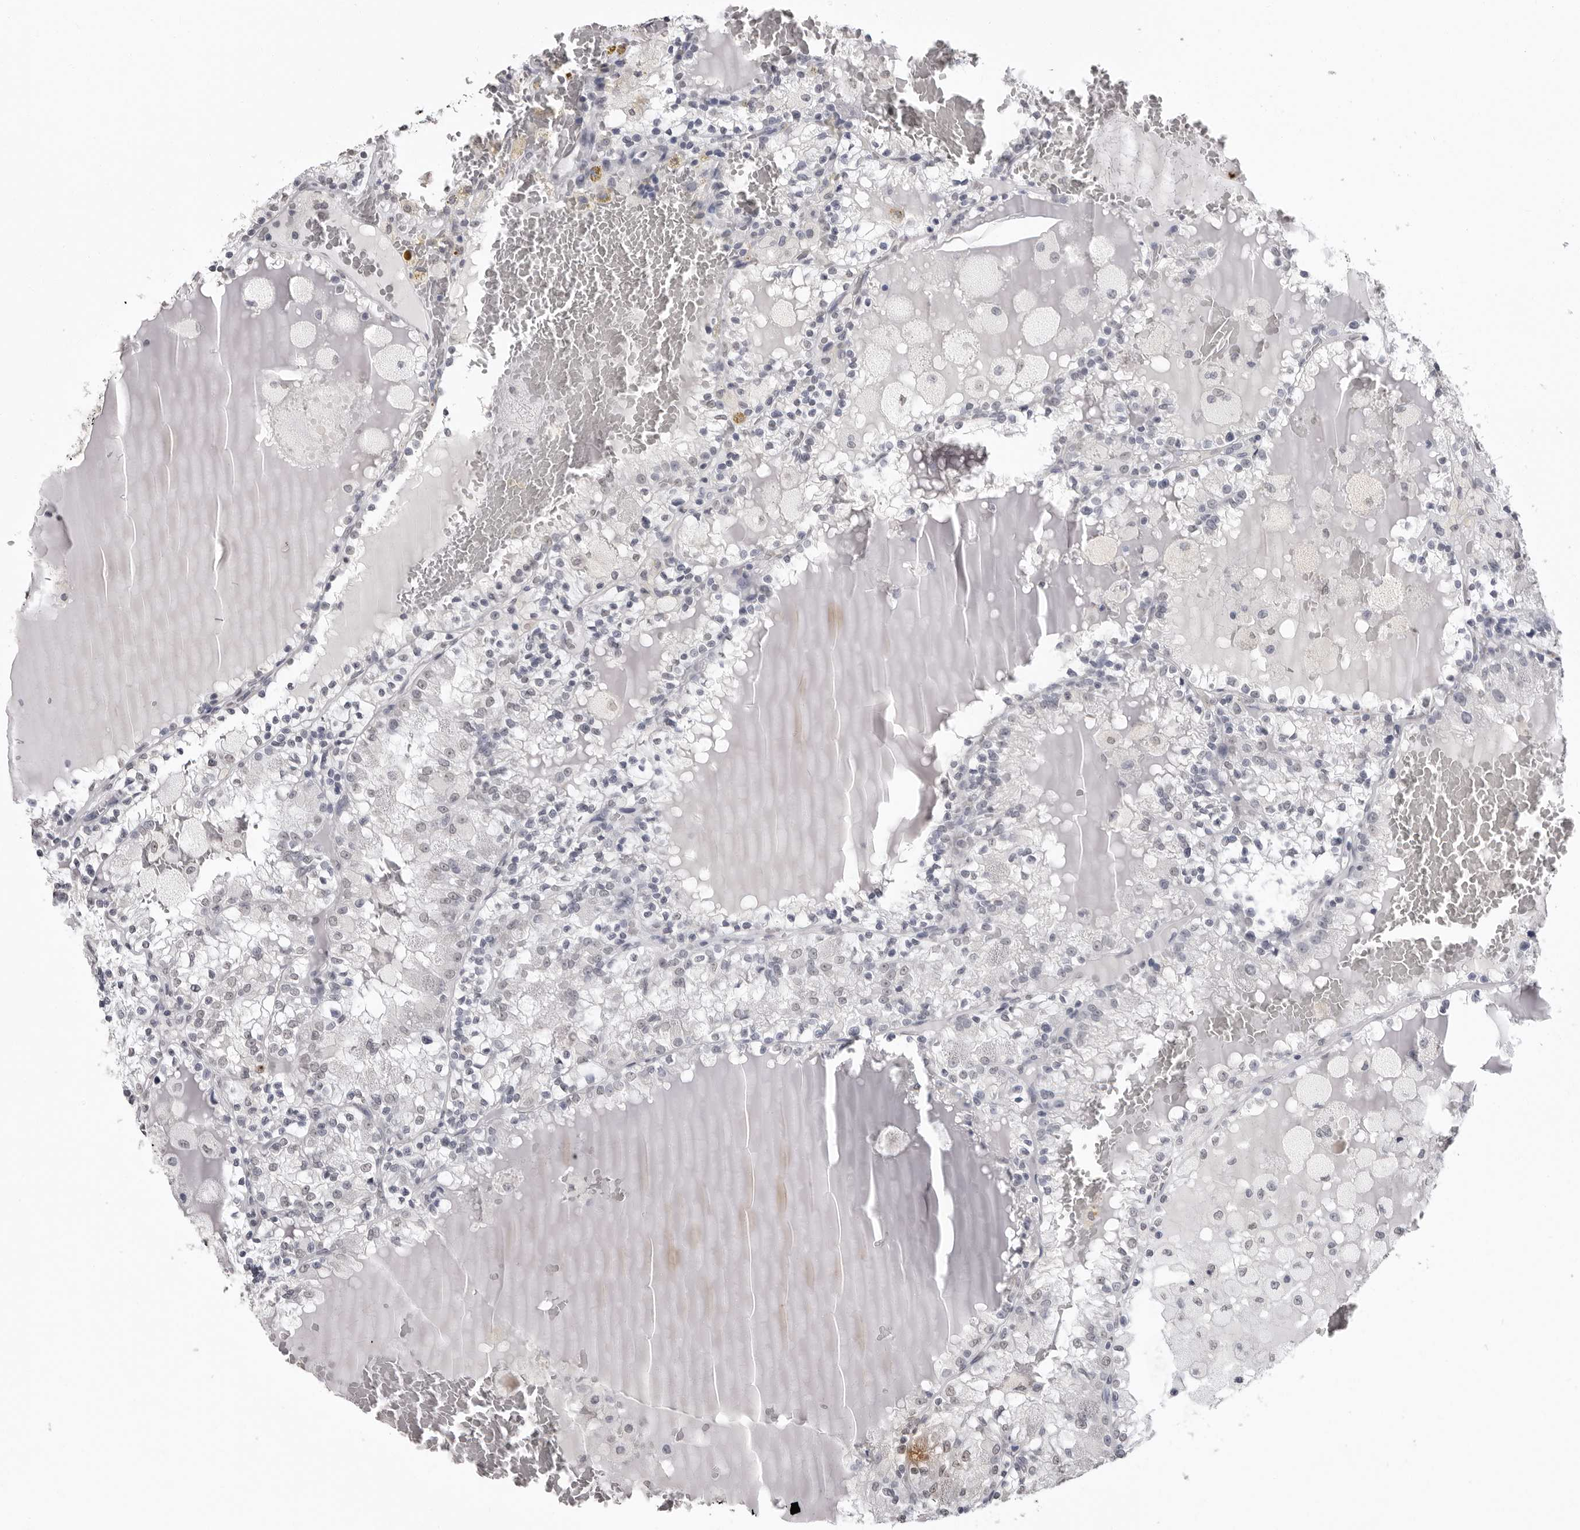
{"staining": {"intensity": "weak", "quantity": "<25%", "location": "nuclear"}, "tissue": "renal cancer", "cell_type": "Tumor cells", "image_type": "cancer", "snomed": [{"axis": "morphology", "description": "Adenocarcinoma, NOS"}, {"axis": "topography", "description": "Kidney"}], "caption": "Protein analysis of renal cancer exhibits no significant staining in tumor cells.", "gene": "HEPACAM", "patient": {"sex": "female", "age": 56}}